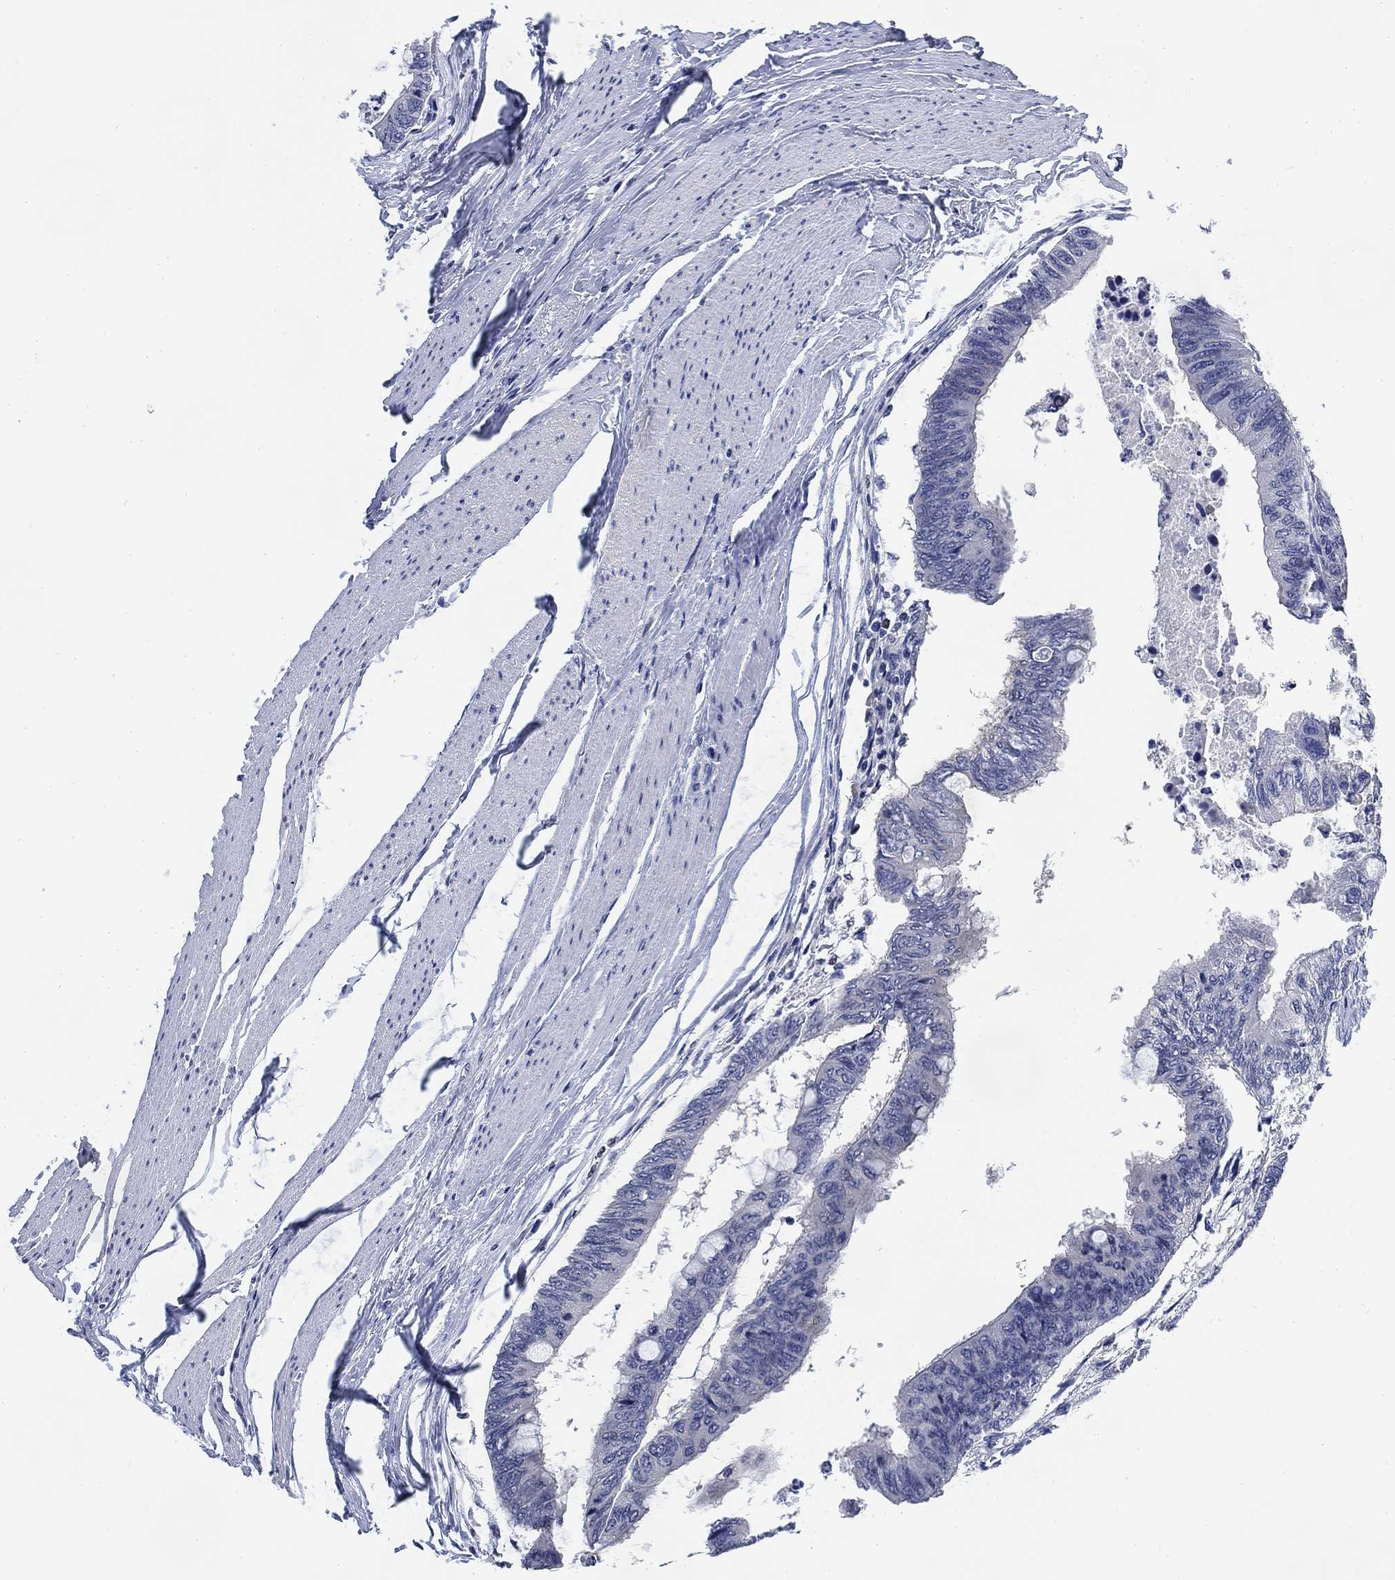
{"staining": {"intensity": "negative", "quantity": "none", "location": "none"}, "tissue": "colorectal cancer", "cell_type": "Tumor cells", "image_type": "cancer", "snomed": [{"axis": "morphology", "description": "Normal tissue, NOS"}, {"axis": "morphology", "description": "Adenocarcinoma, NOS"}, {"axis": "topography", "description": "Rectum"}, {"axis": "topography", "description": "Peripheral nerve tissue"}], "caption": "An immunohistochemistry (IHC) micrograph of colorectal cancer is shown. There is no staining in tumor cells of colorectal cancer.", "gene": "DAZL", "patient": {"sex": "male", "age": 92}}